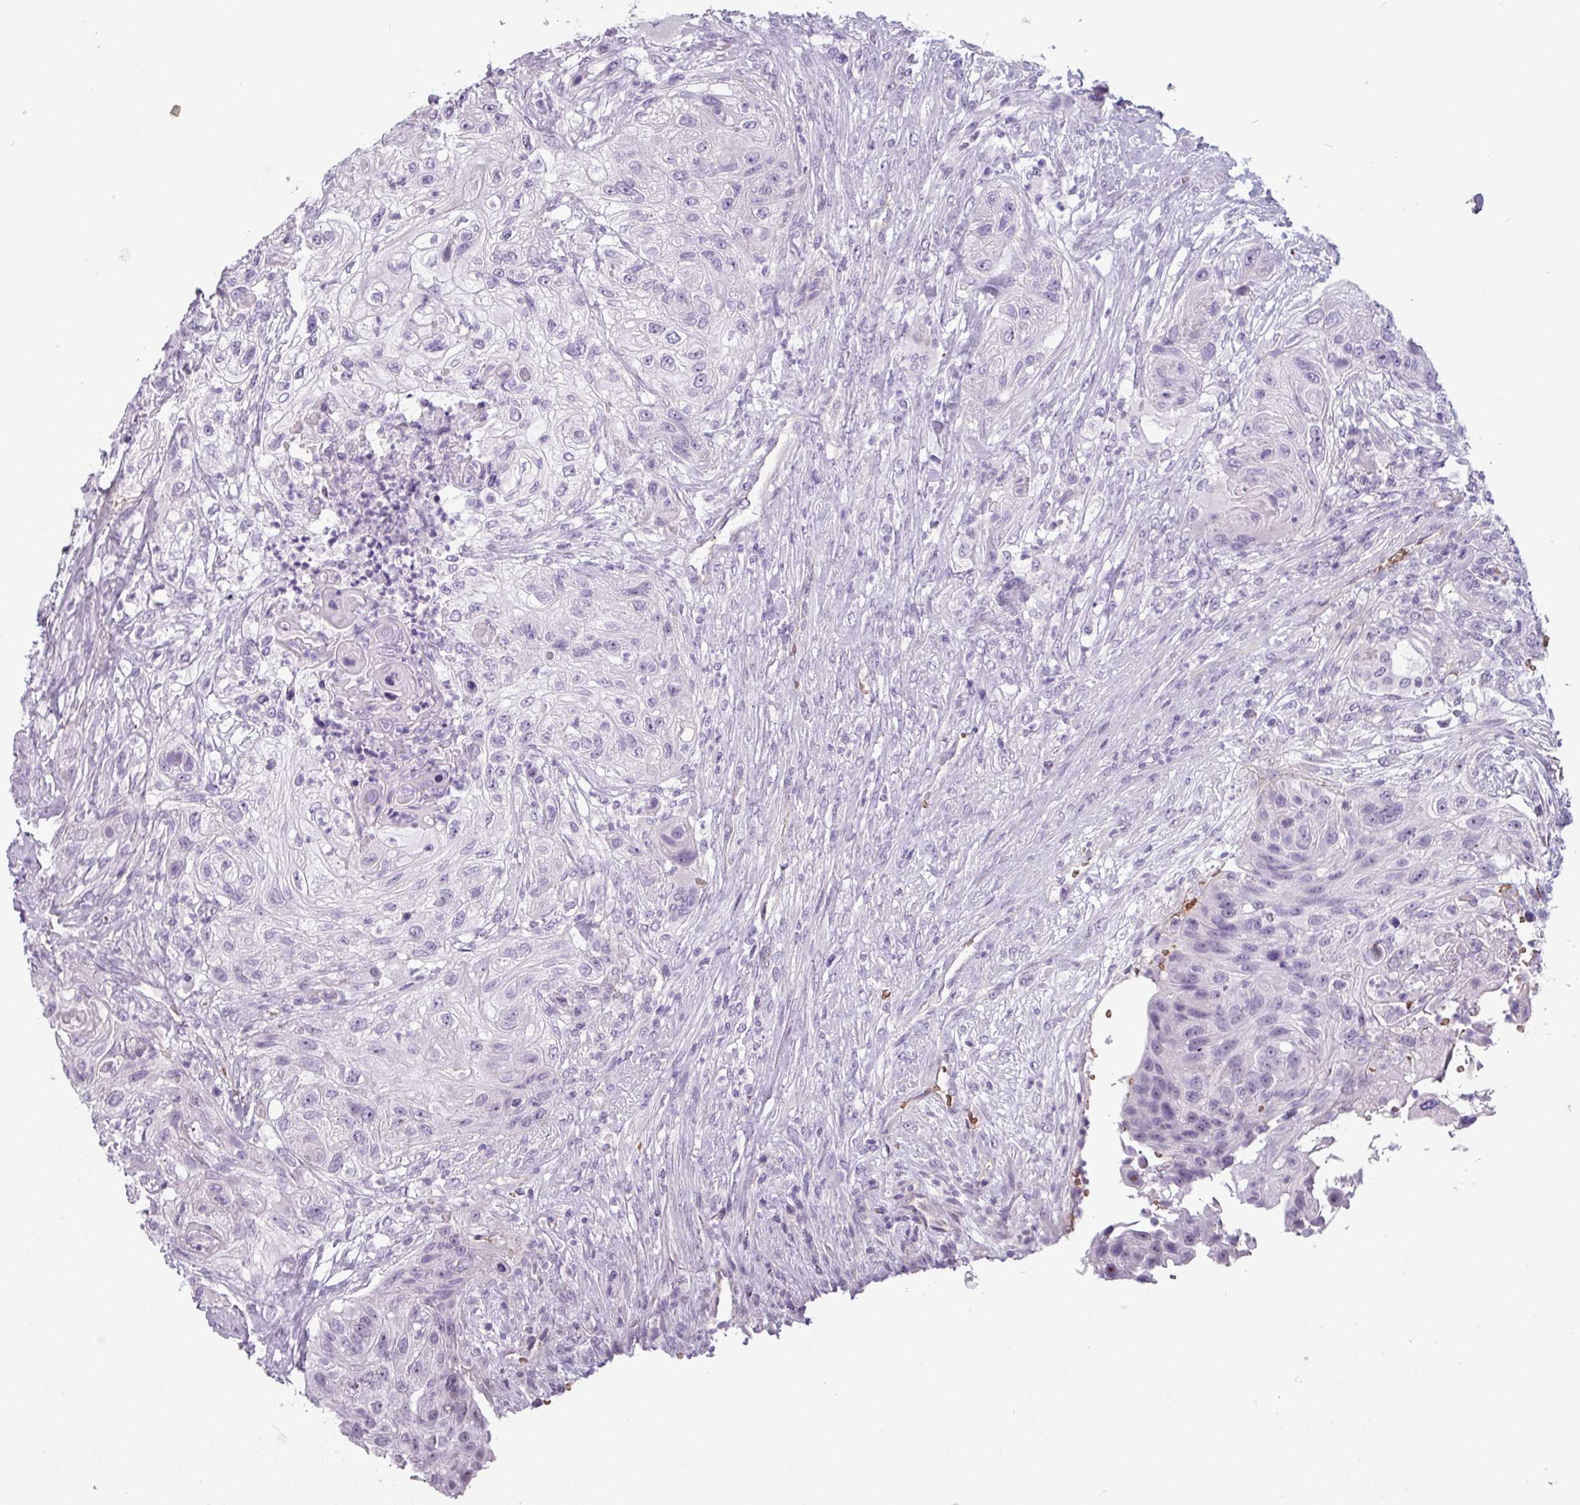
{"staining": {"intensity": "negative", "quantity": "none", "location": "none"}, "tissue": "urothelial cancer", "cell_type": "Tumor cells", "image_type": "cancer", "snomed": [{"axis": "morphology", "description": "Urothelial carcinoma, High grade"}, {"axis": "topography", "description": "Urinary bladder"}], "caption": "Tumor cells are negative for brown protein staining in urothelial cancer. (Stains: DAB (3,3'-diaminobenzidine) immunohistochemistry (IHC) with hematoxylin counter stain, Microscopy: brightfield microscopy at high magnification).", "gene": "AREL1", "patient": {"sex": "female", "age": 60}}